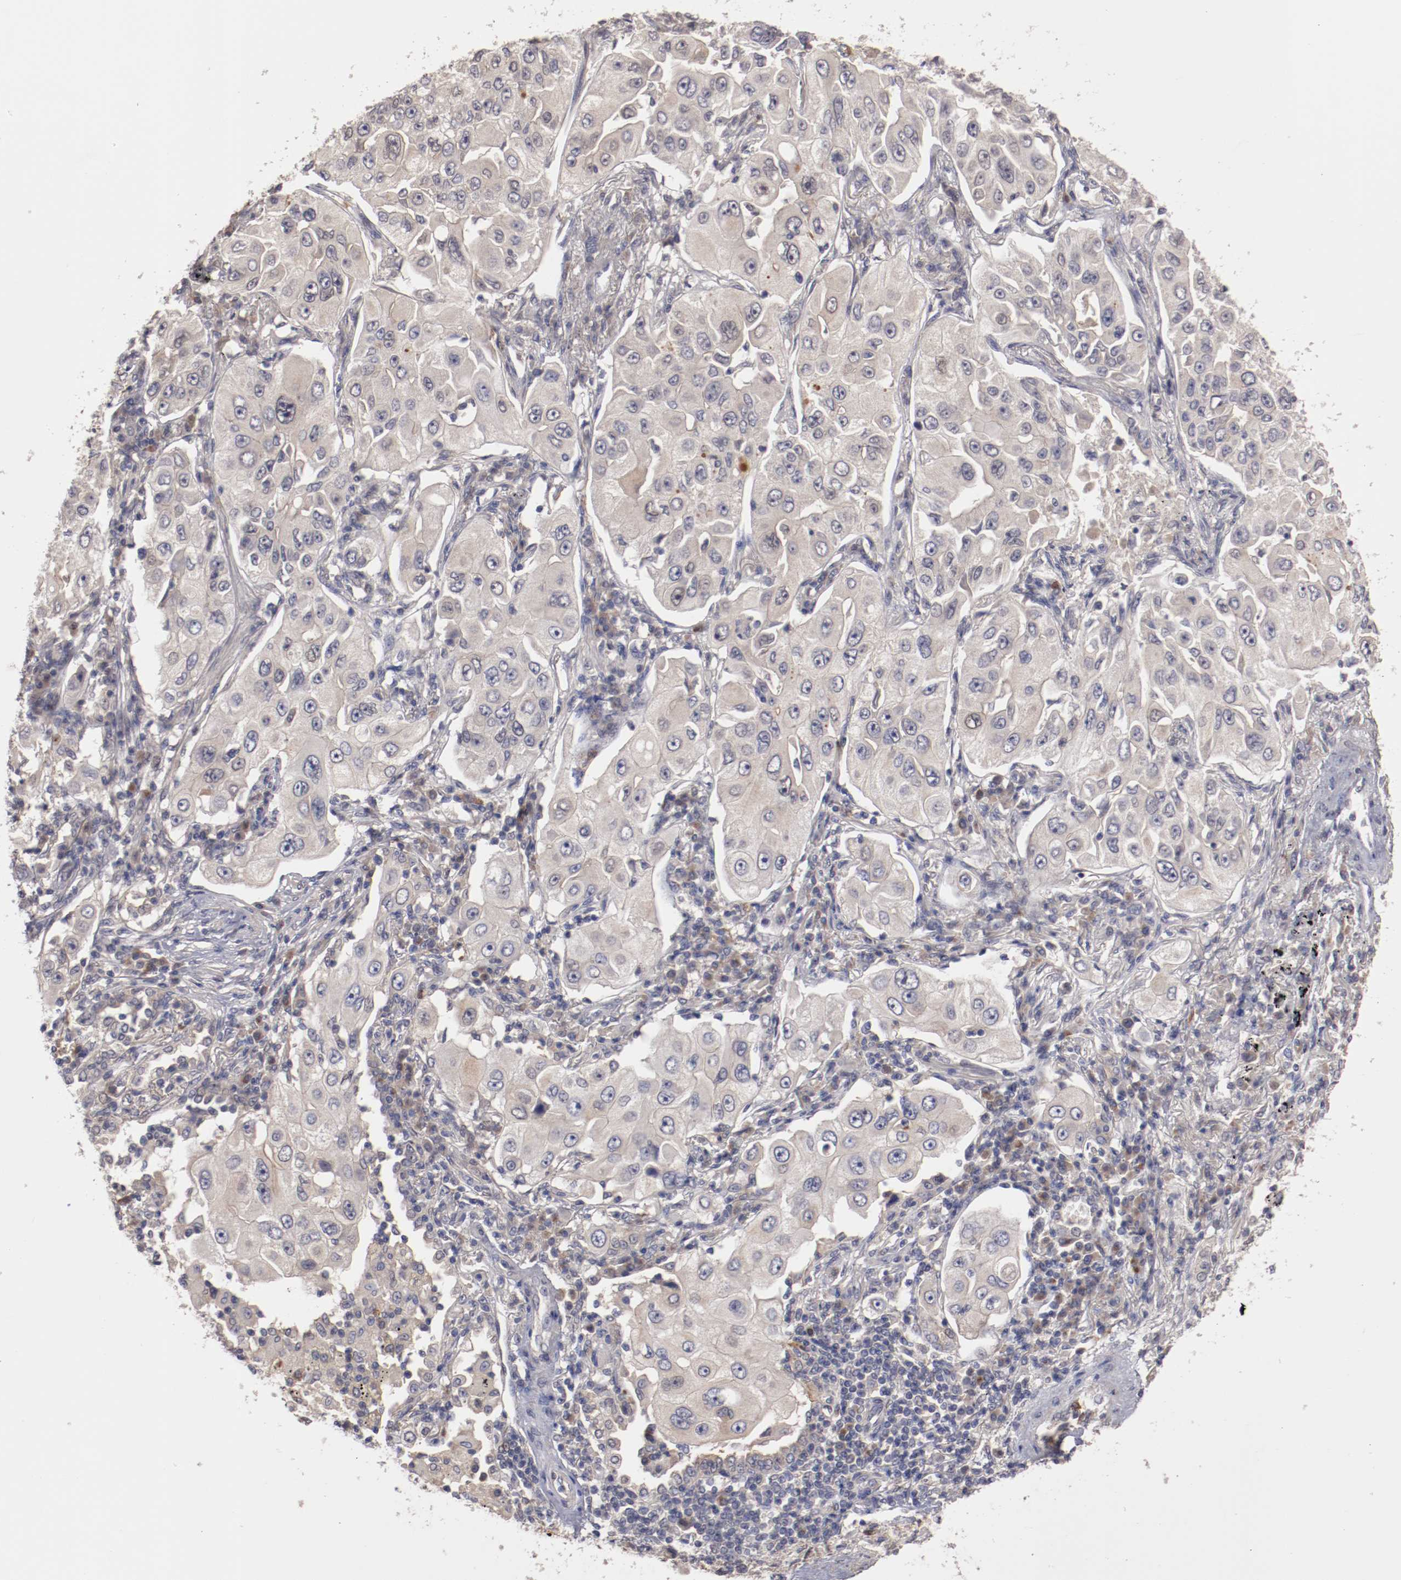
{"staining": {"intensity": "weak", "quantity": "25%-75%", "location": "cytoplasmic/membranous,nuclear"}, "tissue": "lung cancer", "cell_type": "Tumor cells", "image_type": "cancer", "snomed": [{"axis": "morphology", "description": "Adenocarcinoma, NOS"}, {"axis": "topography", "description": "Lung"}], "caption": "This is an image of immunohistochemistry staining of adenocarcinoma (lung), which shows weak positivity in the cytoplasmic/membranous and nuclear of tumor cells.", "gene": "SERPINA7", "patient": {"sex": "male", "age": 84}}